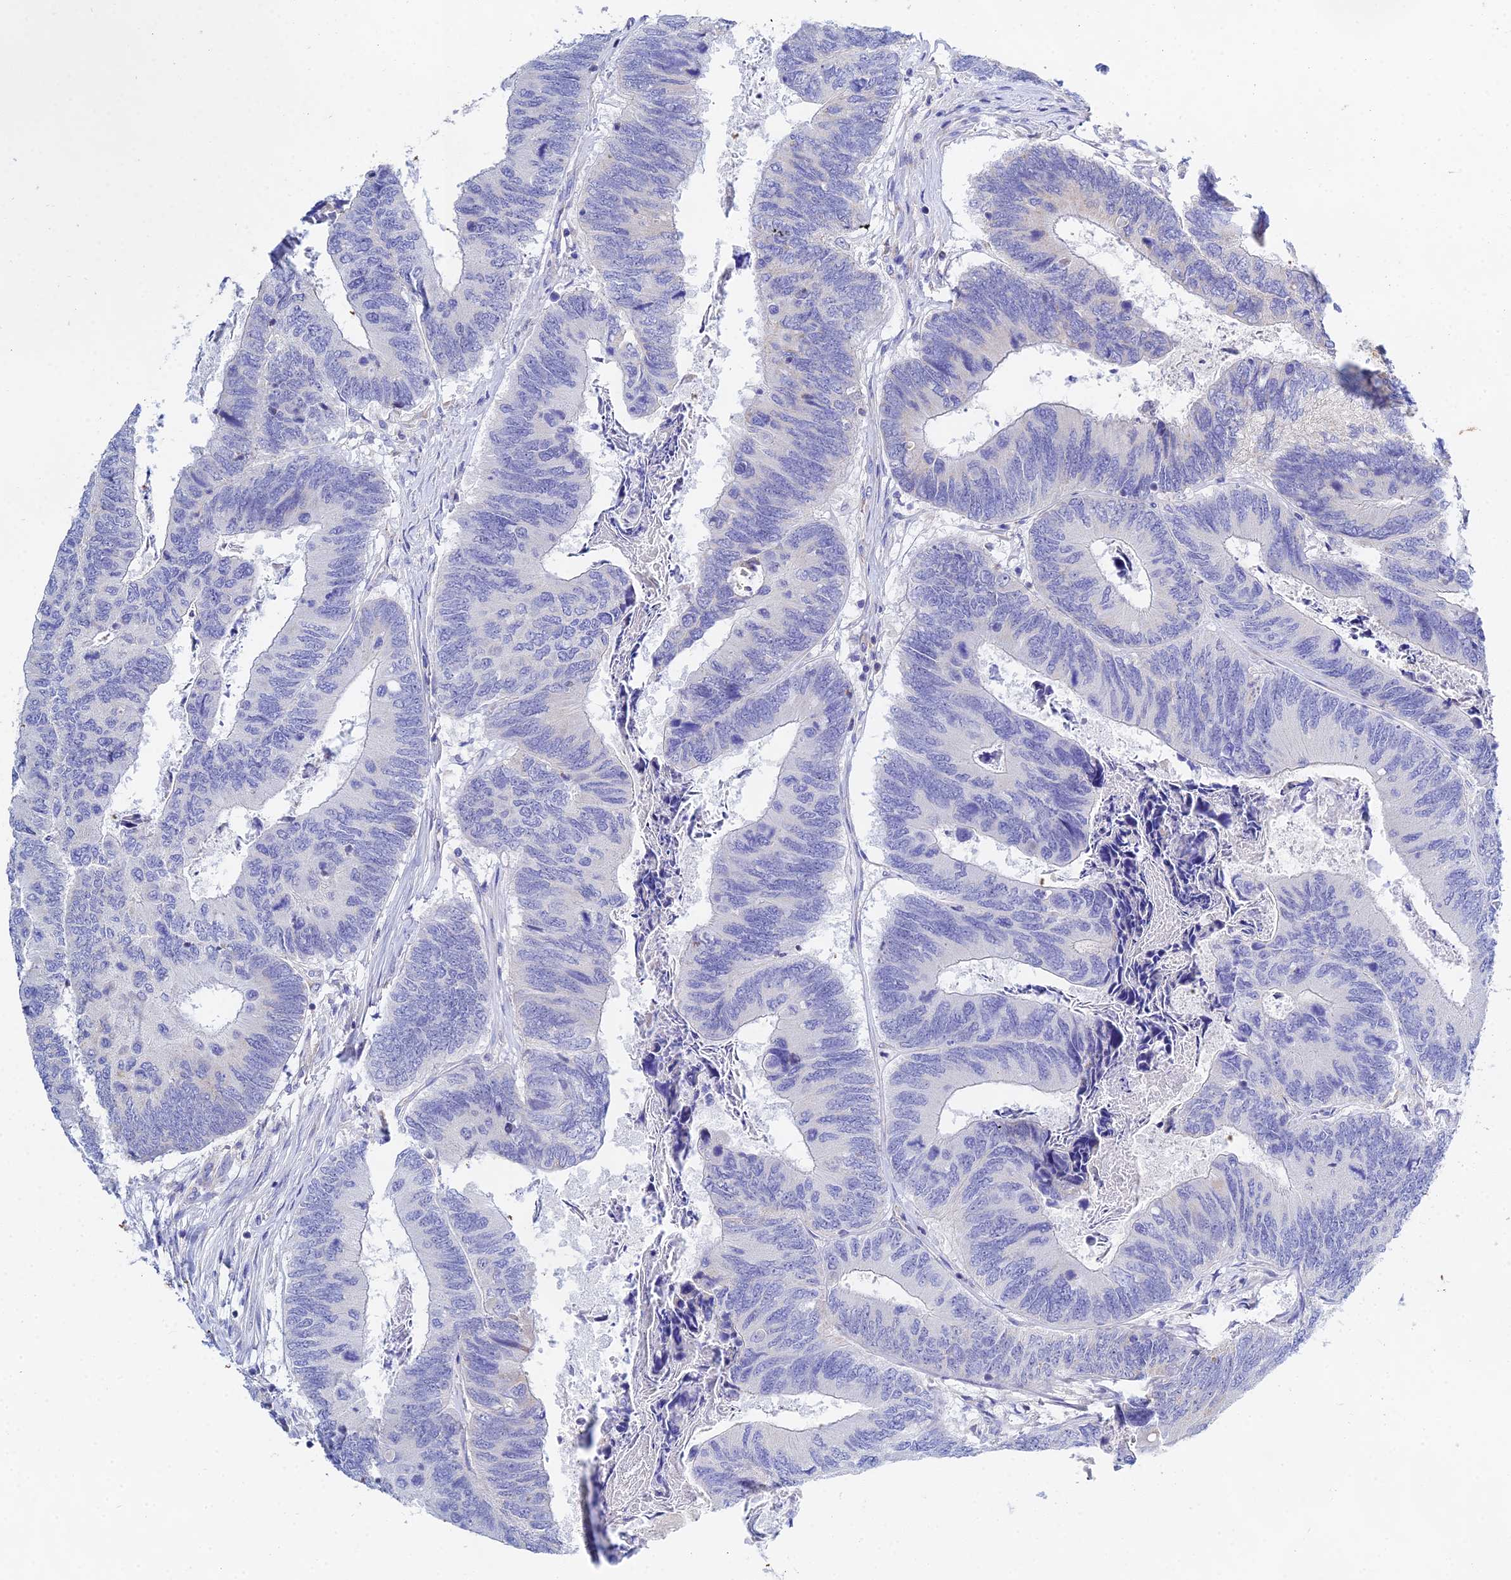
{"staining": {"intensity": "negative", "quantity": "none", "location": "none"}, "tissue": "colorectal cancer", "cell_type": "Tumor cells", "image_type": "cancer", "snomed": [{"axis": "morphology", "description": "Adenocarcinoma, NOS"}, {"axis": "topography", "description": "Colon"}], "caption": "Immunohistochemistry (IHC) histopathology image of neoplastic tissue: colorectal adenocarcinoma stained with DAB (3,3'-diaminobenzidine) exhibits no significant protein staining in tumor cells. (Stains: DAB (3,3'-diaminobenzidine) immunohistochemistry with hematoxylin counter stain, Microscopy: brightfield microscopy at high magnification).", "gene": "PPP2R2C", "patient": {"sex": "female", "age": 67}}